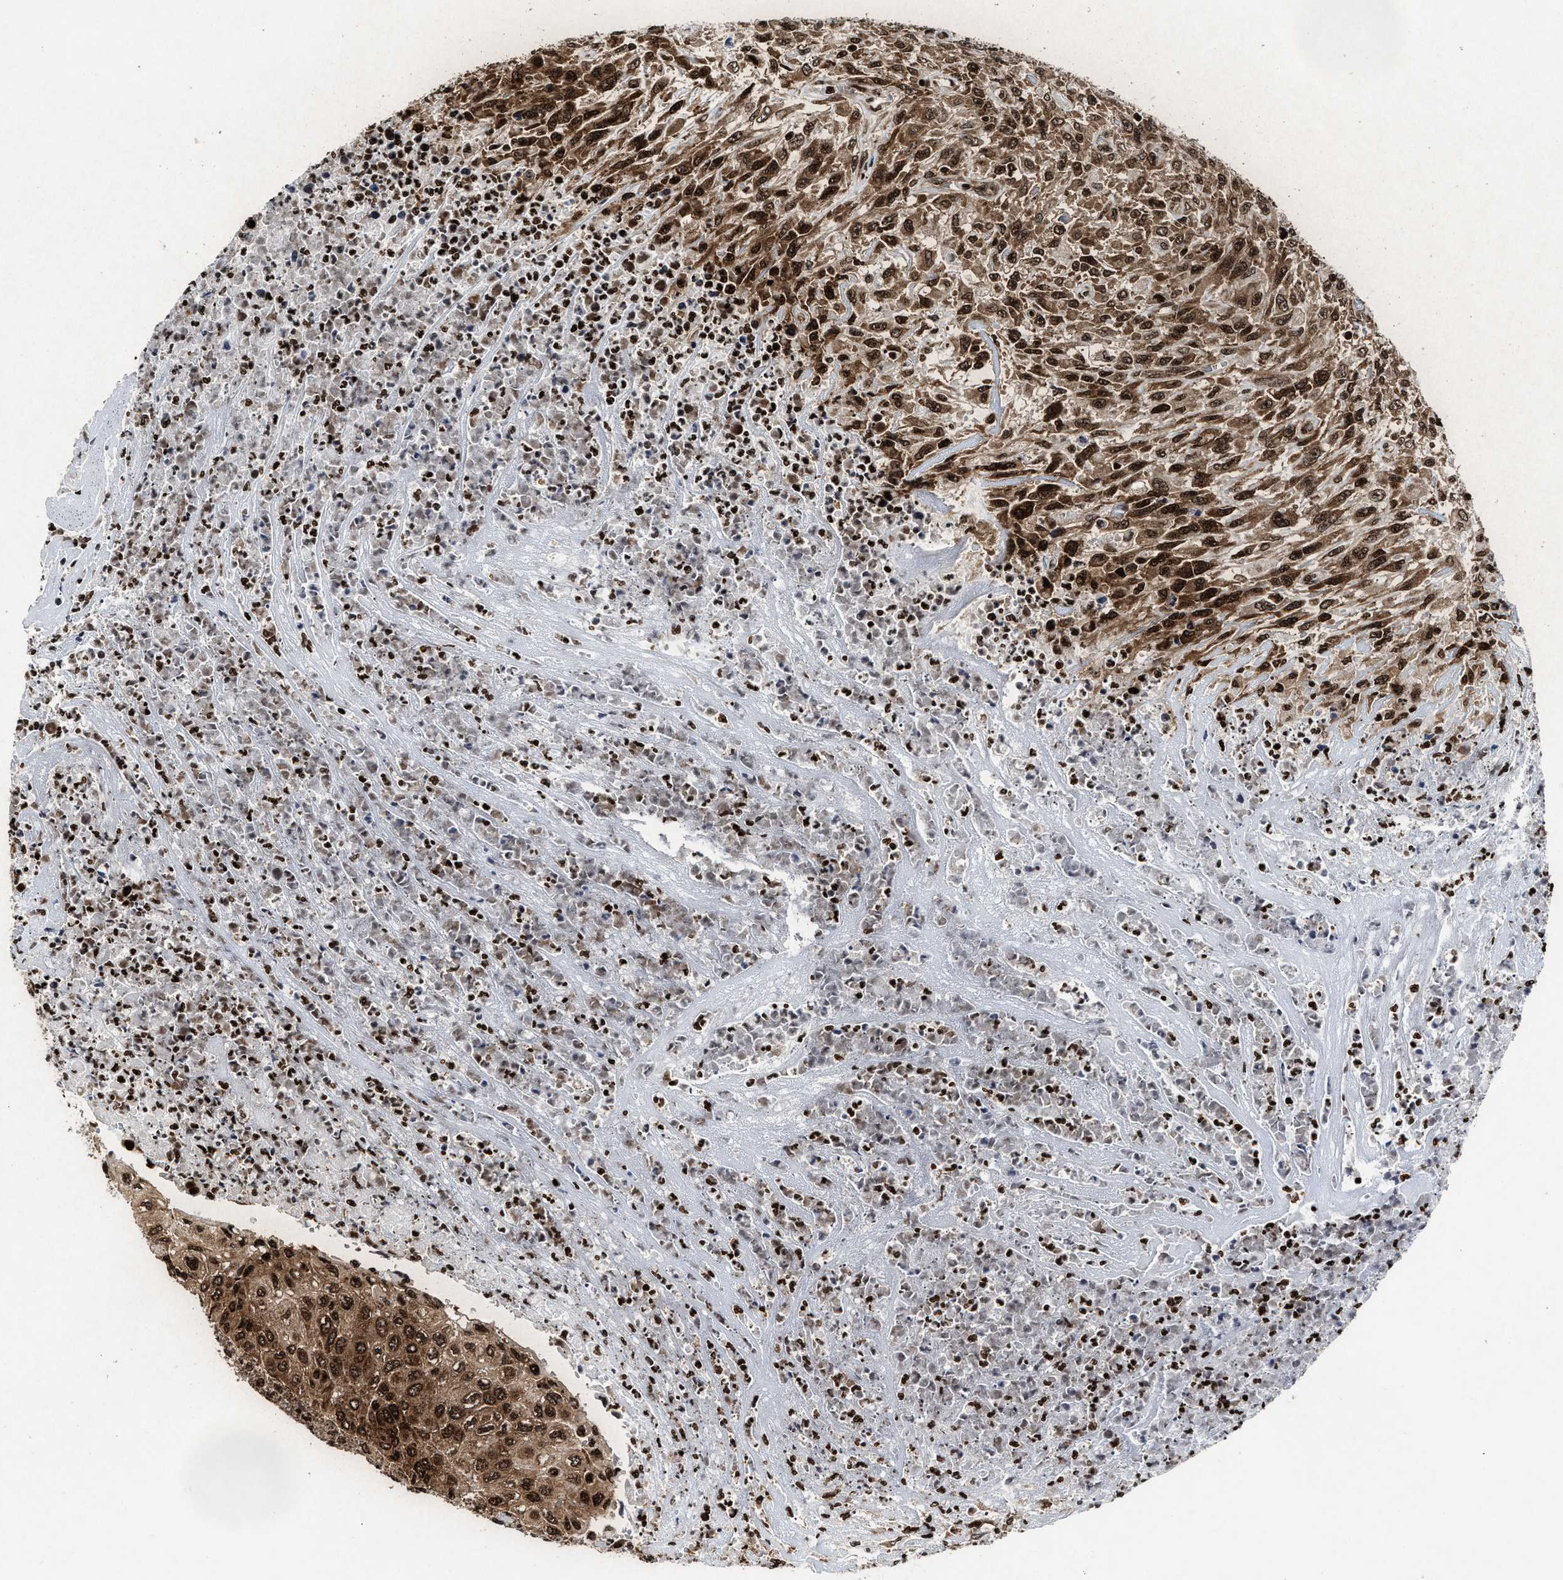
{"staining": {"intensity": "strong", "quantity": ">75%", "location": "cytoplasmic/membranous,nuclear"}, "tissue": "urothelial cancer", "cell_type": "Tumor cells", "image_type": "cancer", "snomed": [{"axis": "morphology", "description": "Urothelial carcinoma, High grade"}, {"axis": "topography", "description": "Urinary bladder"}], "caption": "Strong cytoplasmic/membranous and nuclear positivity is appreciated in about >75% of tumor cells in urothelial cancer.", "gene": "ALYREF", "patient": {"sex": "male", "age": 66}}